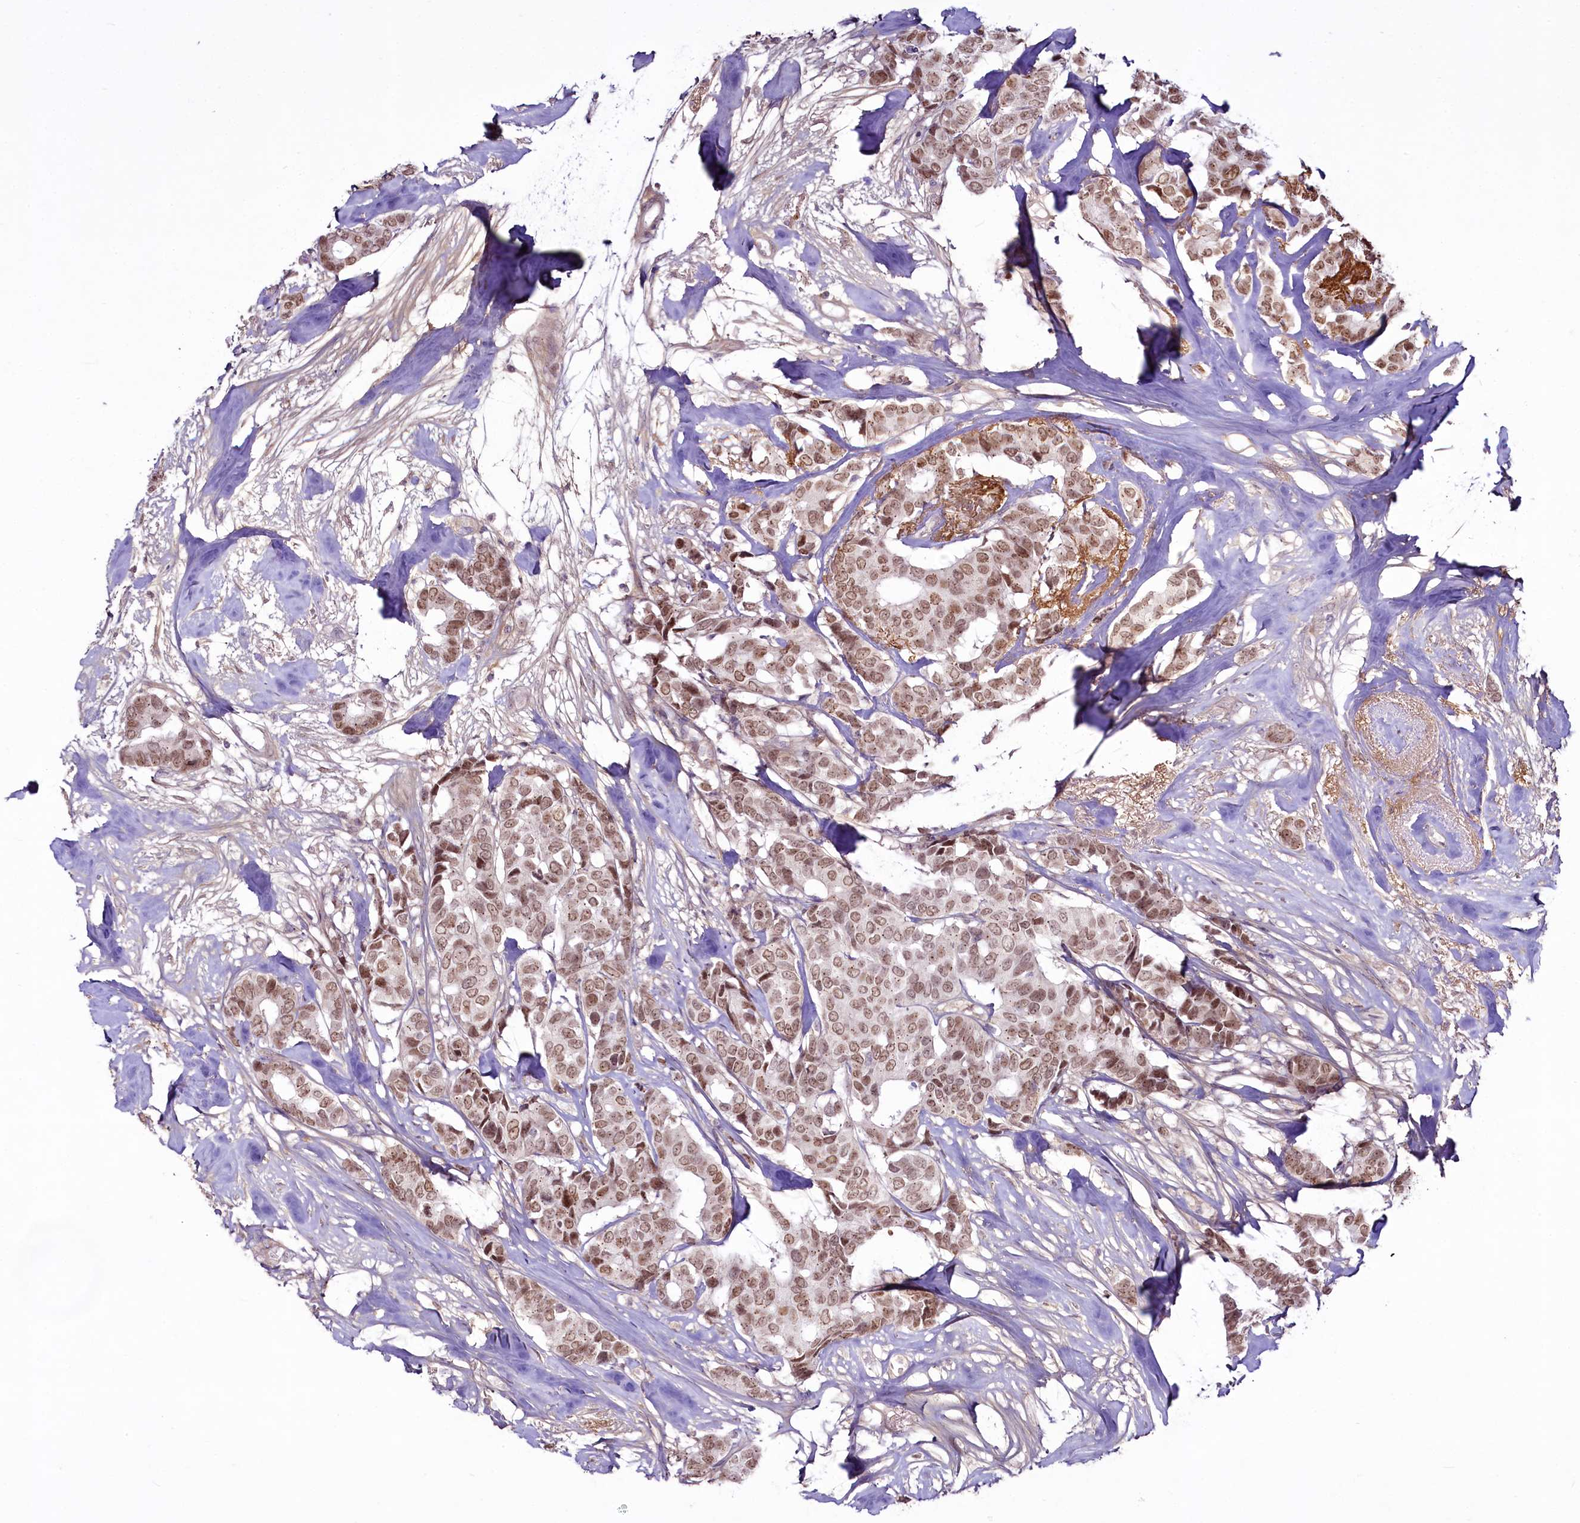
{"staining": {"intensity": "moderate", "quantity": ">75%", "location": "nuclear"}, "tissue": "breast cancer", "cell_type": "Tumor cells", "image_type": "cancer", "snomed": [{"axis": "morphology", "description": "Duct carcinoma"}, {"axis": "topography", "description": "Breast"}], "caption": "This micrograph displays immunohistochemistry staining of breast cancer (intraductal carcinoma), with medium moderate nuclear positivity in about >75% of tumor cells.", "gene": "RSBN1", "patient": {"sex": "female", "age": 87}}